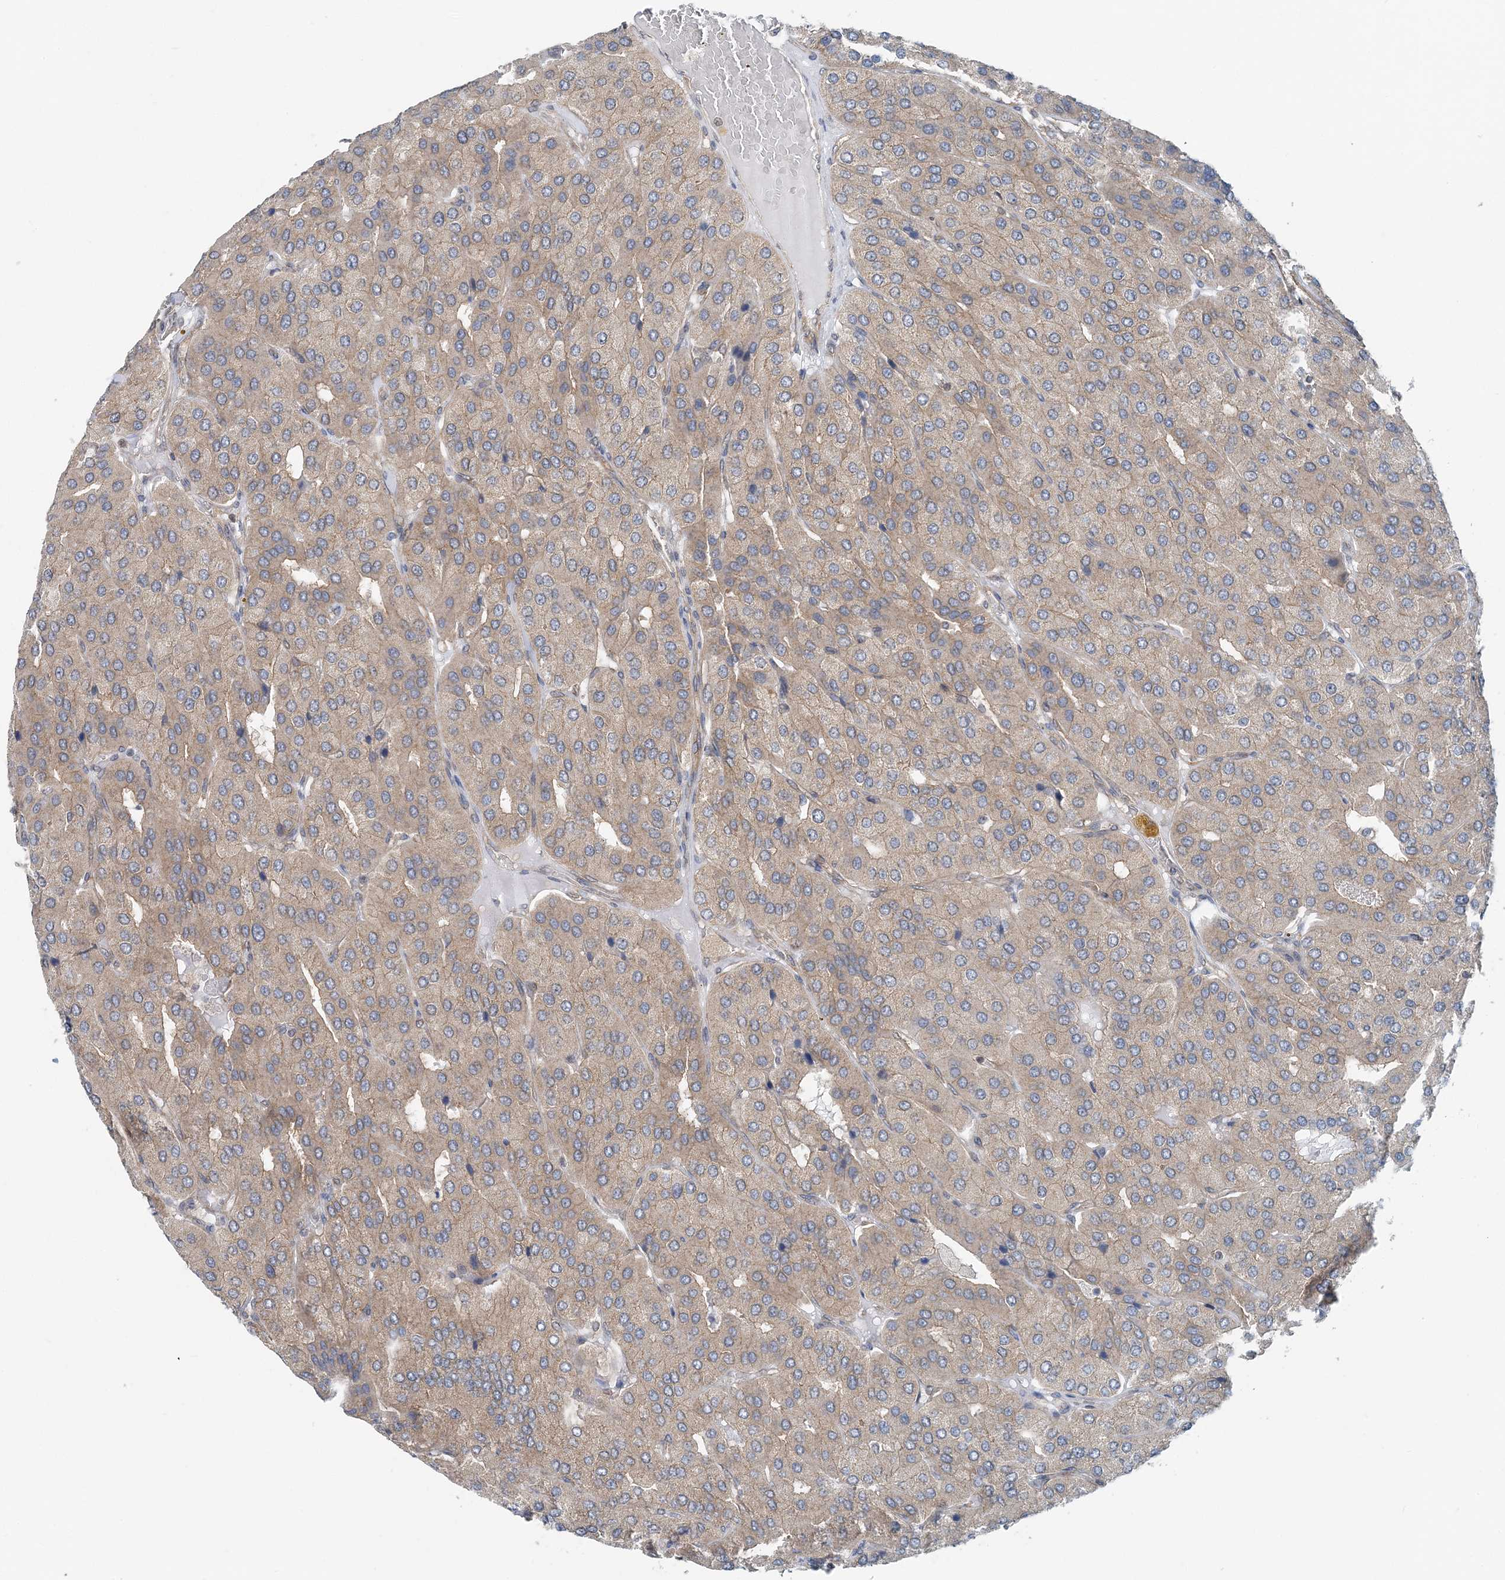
{"staining": {"intensity": "weak", "quantity": ">75%", "location": "cytoplasmic/membranous"}, "tissue": "parathyroid gland", "cell_type": "Glandular cells", "image_type": "normal", "snomed": [{"axis": "morphology", "description": "Normal tissue, NOS"}, {"axis": "morphology", "description": "Adenoma, NOS"}, {"axis": "topography", "description": "Parathyroid gland"}], "caption": "Immunohistochemistry histopathology image of unremarkable human parathyroid gland stained for a protein (brown), which demonstrates low levels of weak cytoplasmic/membranous positivity in about >75% of glandular cells.", "gene": "MOB4", "patient": {"sex": "female", "age": 86}}